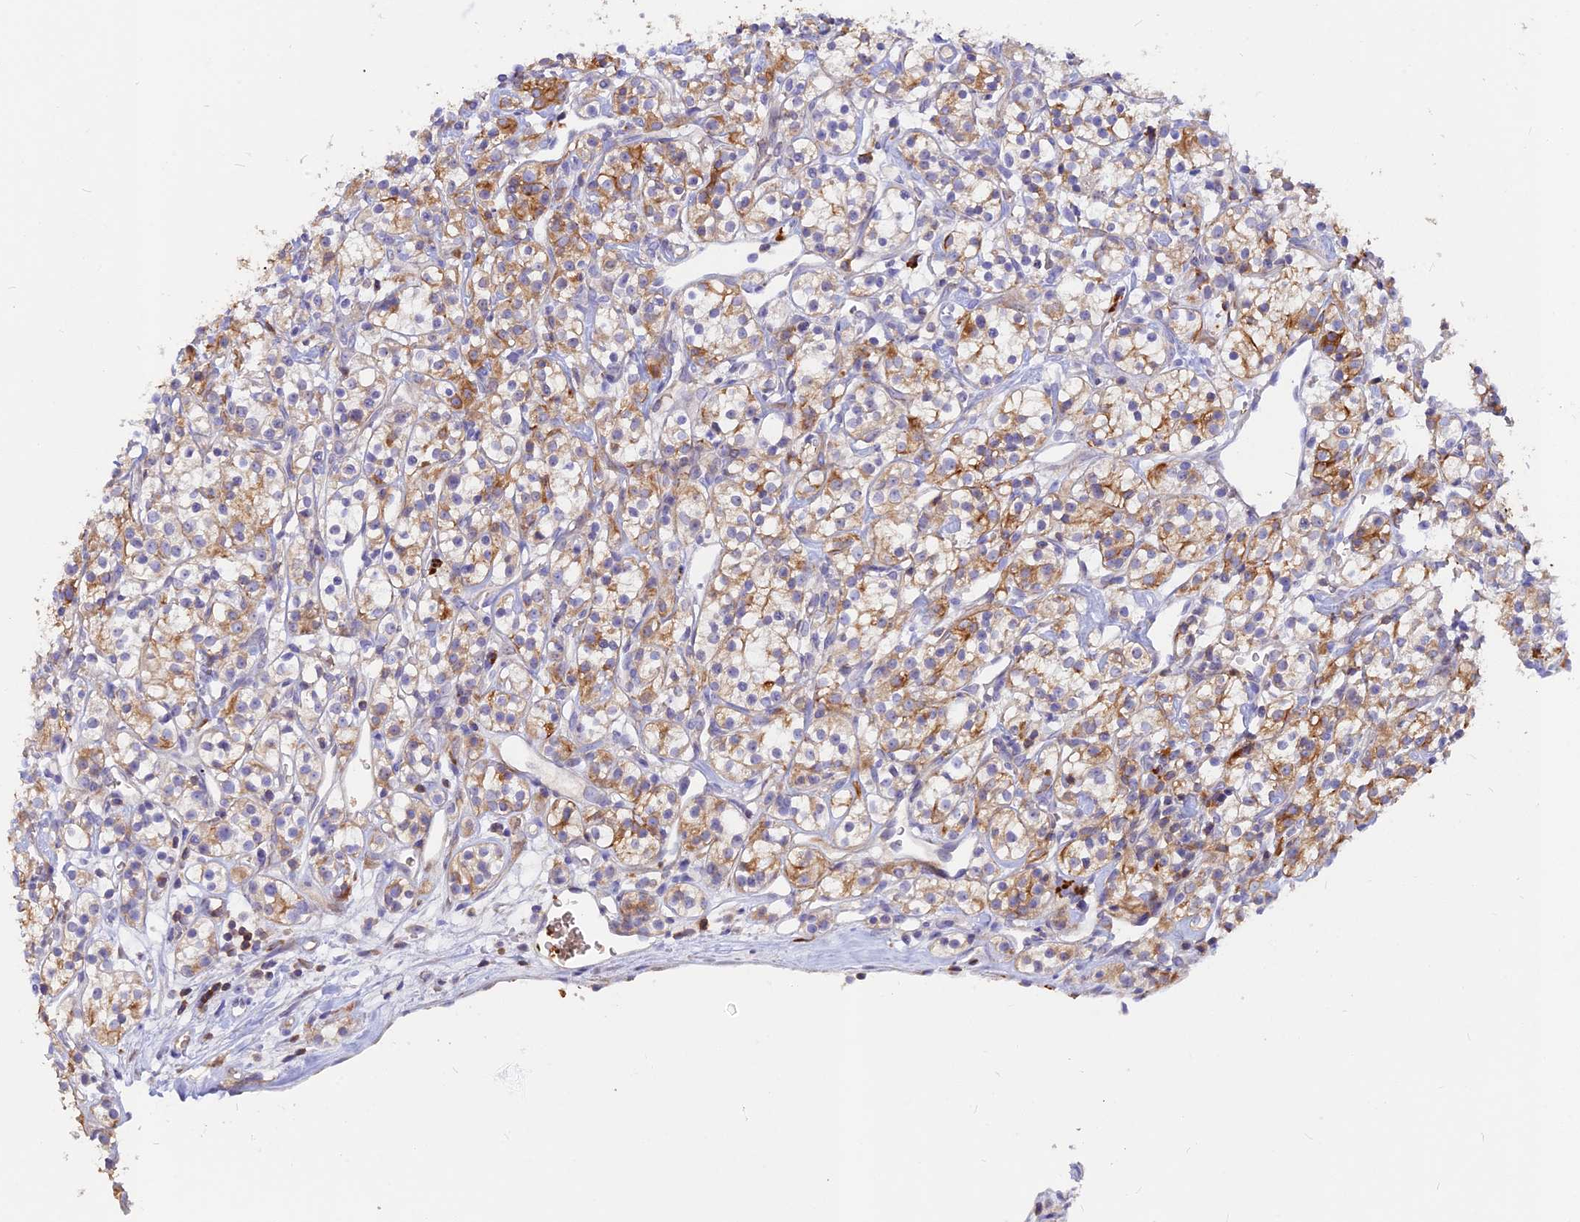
{"staining": {"intensity": "moderate", "quantity": "<25%", "location": "cytoplasmic/membranous"}, "tissue": "renal cancer", "cell_type": "Tumor cells", "image_type": "cancer", "snomed": [{"axis": "morphology", "description": "Adenocarcinoma, NOS"}, {"axis": "topography", "description": "Kidney"}], "caption": "Immunohistochemical staining of renal cancer reveals low levels of moderate cytoplasmic/membranous protein staining in approximately <25% of tumor cells.", "gene": "DENND2D", "patient": {"sex": "male", "age": 77}}